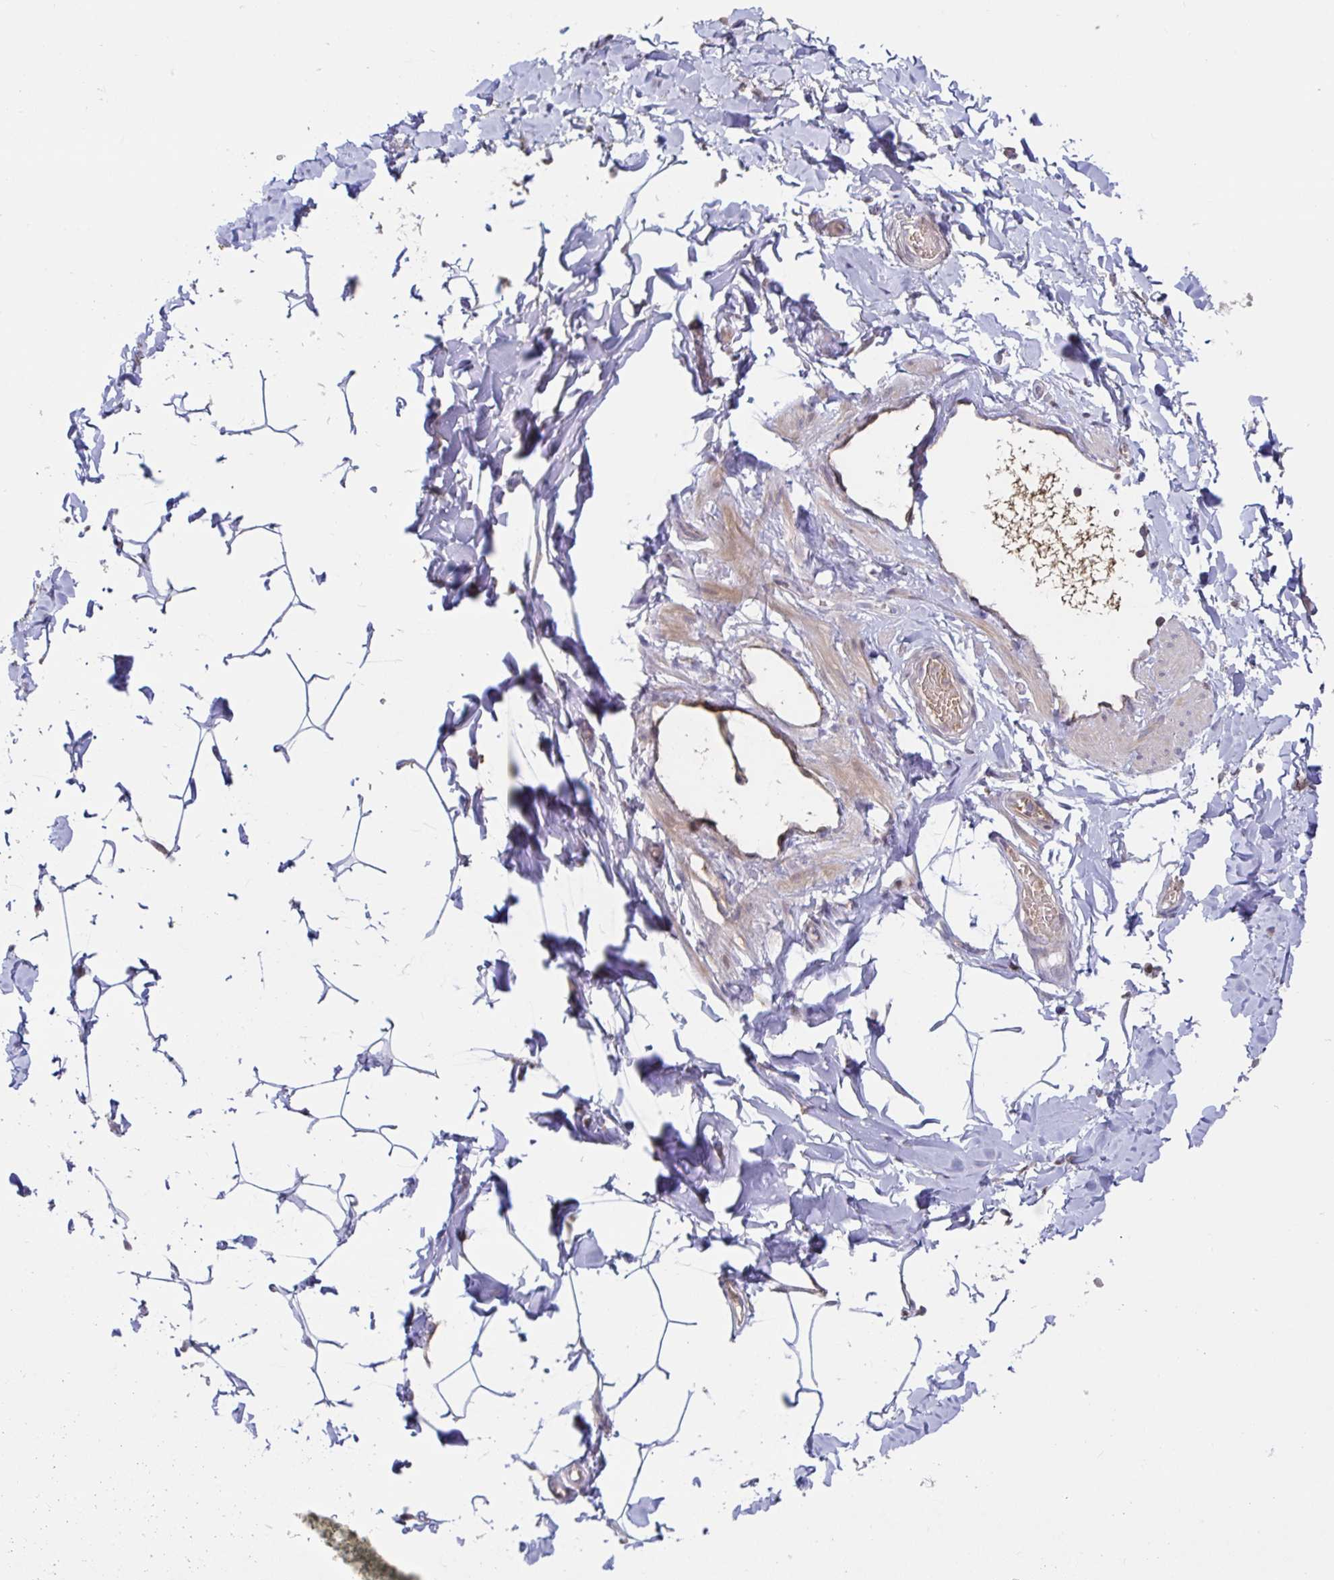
{"staining": {"intensity": "negative", "quantity": "none", "location": "none"}, "tissue": "adipose tissue", "cell_type": "Adipocytes", "image_type": "normal", "snomed": [{"axis": "morphology", "description": "Normal tissue, NOS"}, {"axis": "topography", "description": "Soft tissue"}, {"axis": "topography", "description": "Adipose tissue"}, {"axis": "topography", "description": "Vascular tissue"}, {"axis": "topography", "description": "Peripheral nerve tissue"}], "caption": "The IHC histopathology image has no significant staining in adipocytes of adipose tissue.", "gene": "LARP1", "patient": {"sex": "male", "age": 29}}